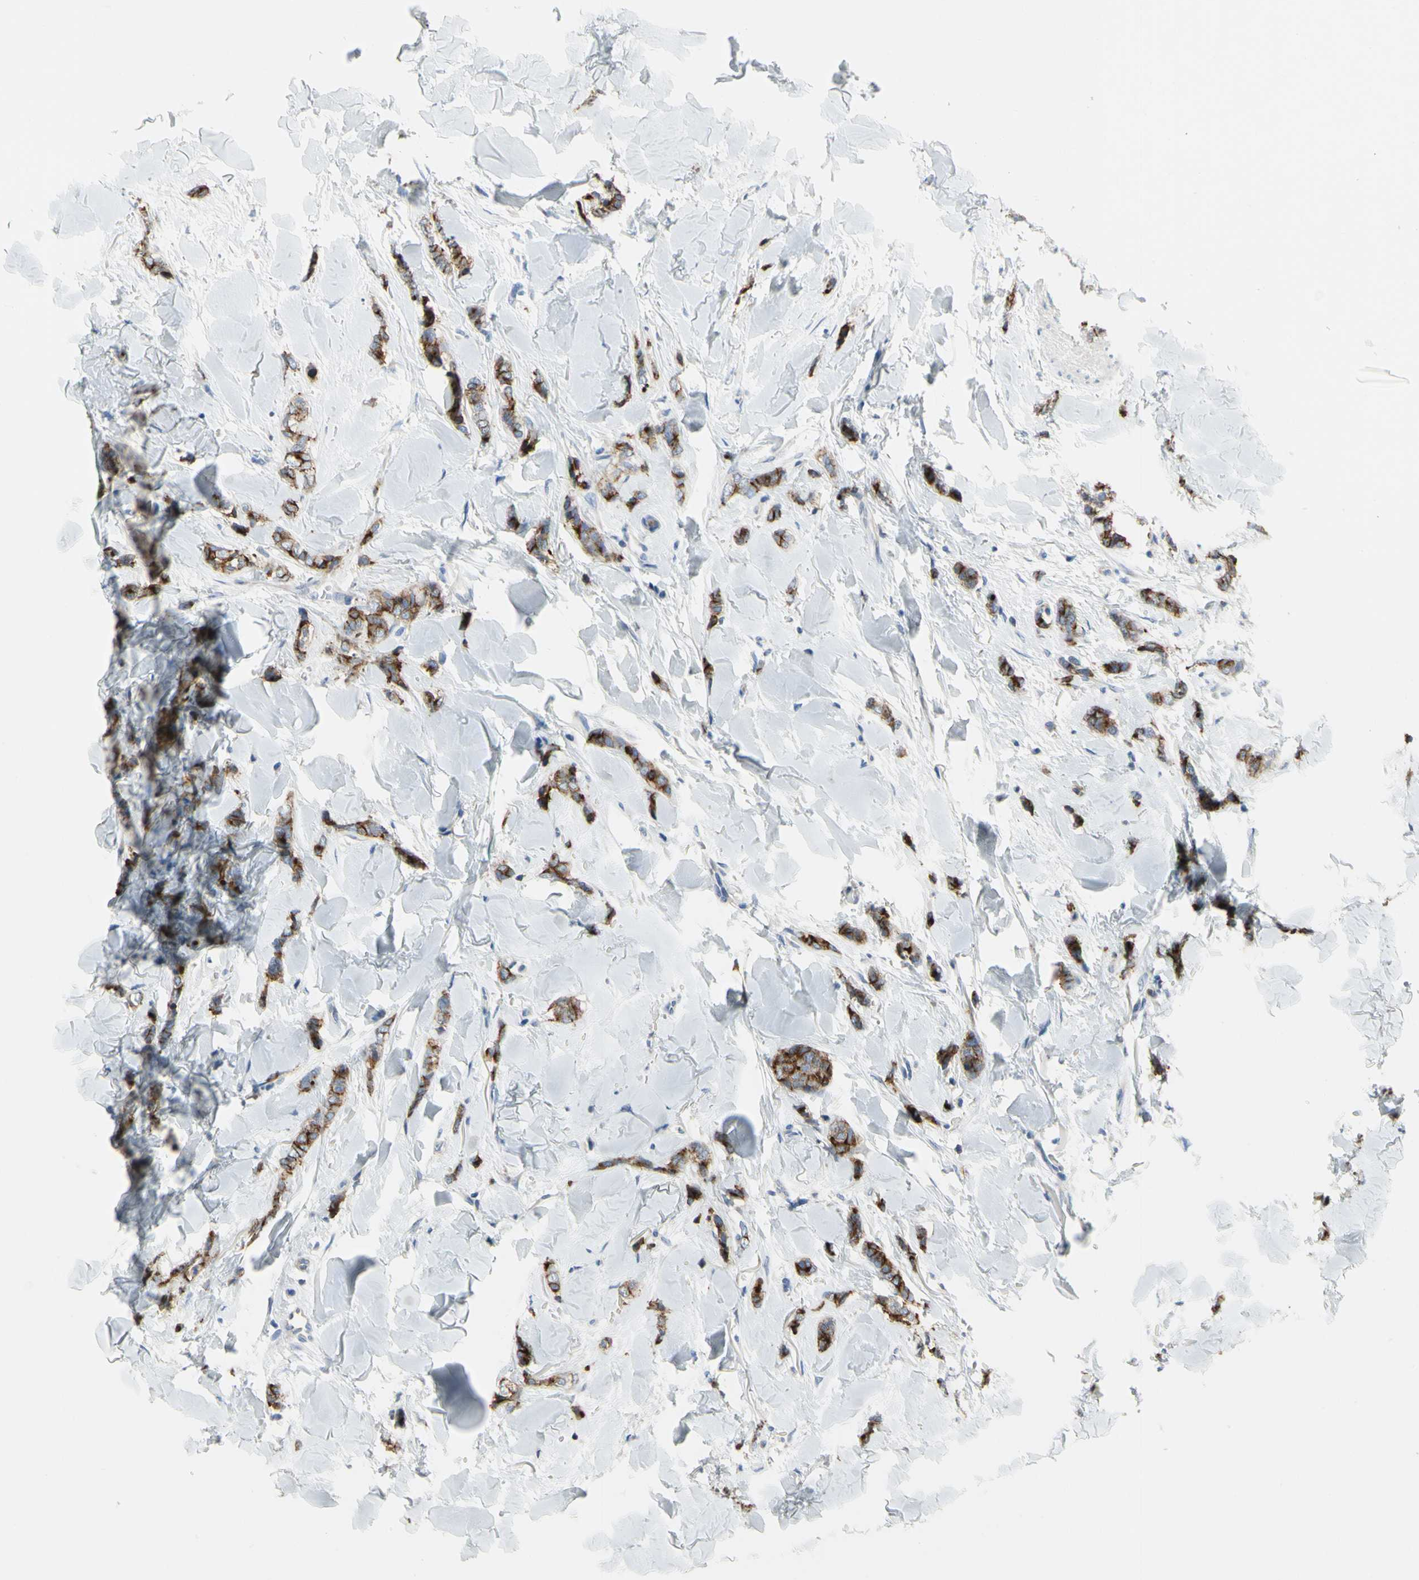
{"staining": {"intensity": "moderate", "quantity": ">75%", "location": "cytoplasmic/membranous"}, "tissue": "breast cancer", "cell_type": "Tumor cells", "image_type": "cancer", "snomed": [{"axis": "morphology", "description": "Lobular carcinoma"}, {"axis": "topography", "description": "Skin"}, {"axis": "topography", "description": "Breast"}], "caption": "Brown immunohistochemical staining in breast cancer (lobular carcinoma) reveals moderate cytoplasmic/membranous positivity in about >75% of tumor cells. The staining is performed using DAB brown chromogen to label protein expression. The nuclei are counter-stained blue using hematoxylin.", "gene": "MUC1", "patient": {"sex": "female", "age": 46}}